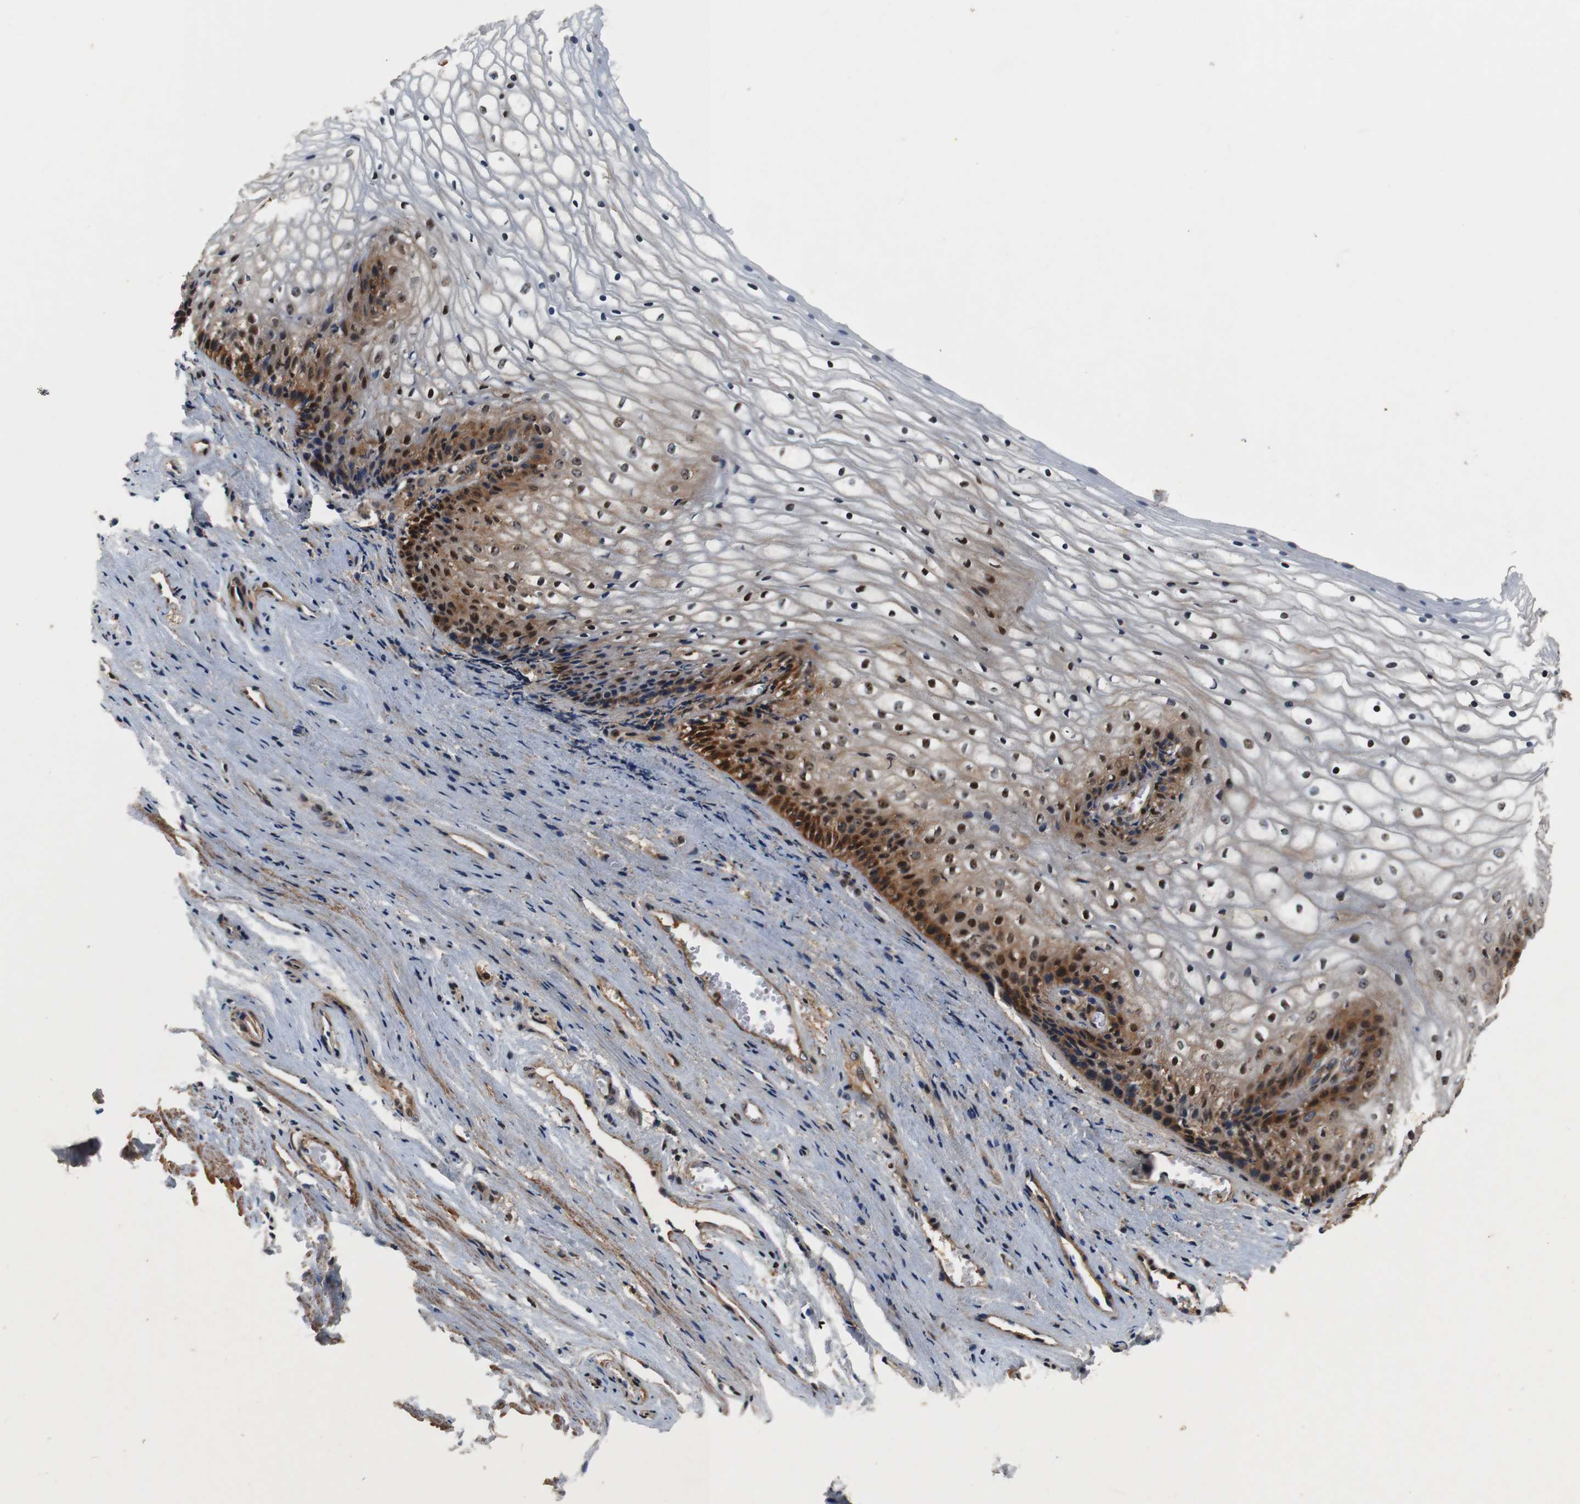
{"staining": {"intensity": "strong", "quantity": ">75%", "location": "nuclear"}, "tissue": "vagina", "cell_type": "Squamous epithelial cells", "image_type": "normal", "snomed": [{"axis": "morphology", "description": "Normal tissue, NOS"}, {"axis": "topography", "description": "Vagina"}], "caption": "Protein staining of normal vagina exhibits strong nuclear positivity in approximately >75% of squamous epithelial cells. Using DAB (brown) and hematoxylin (blue) stains, captured at high magnification using brightfield microscopy.", "gene": "LRP4", "patient": {"sex": "female", "age": 34}}